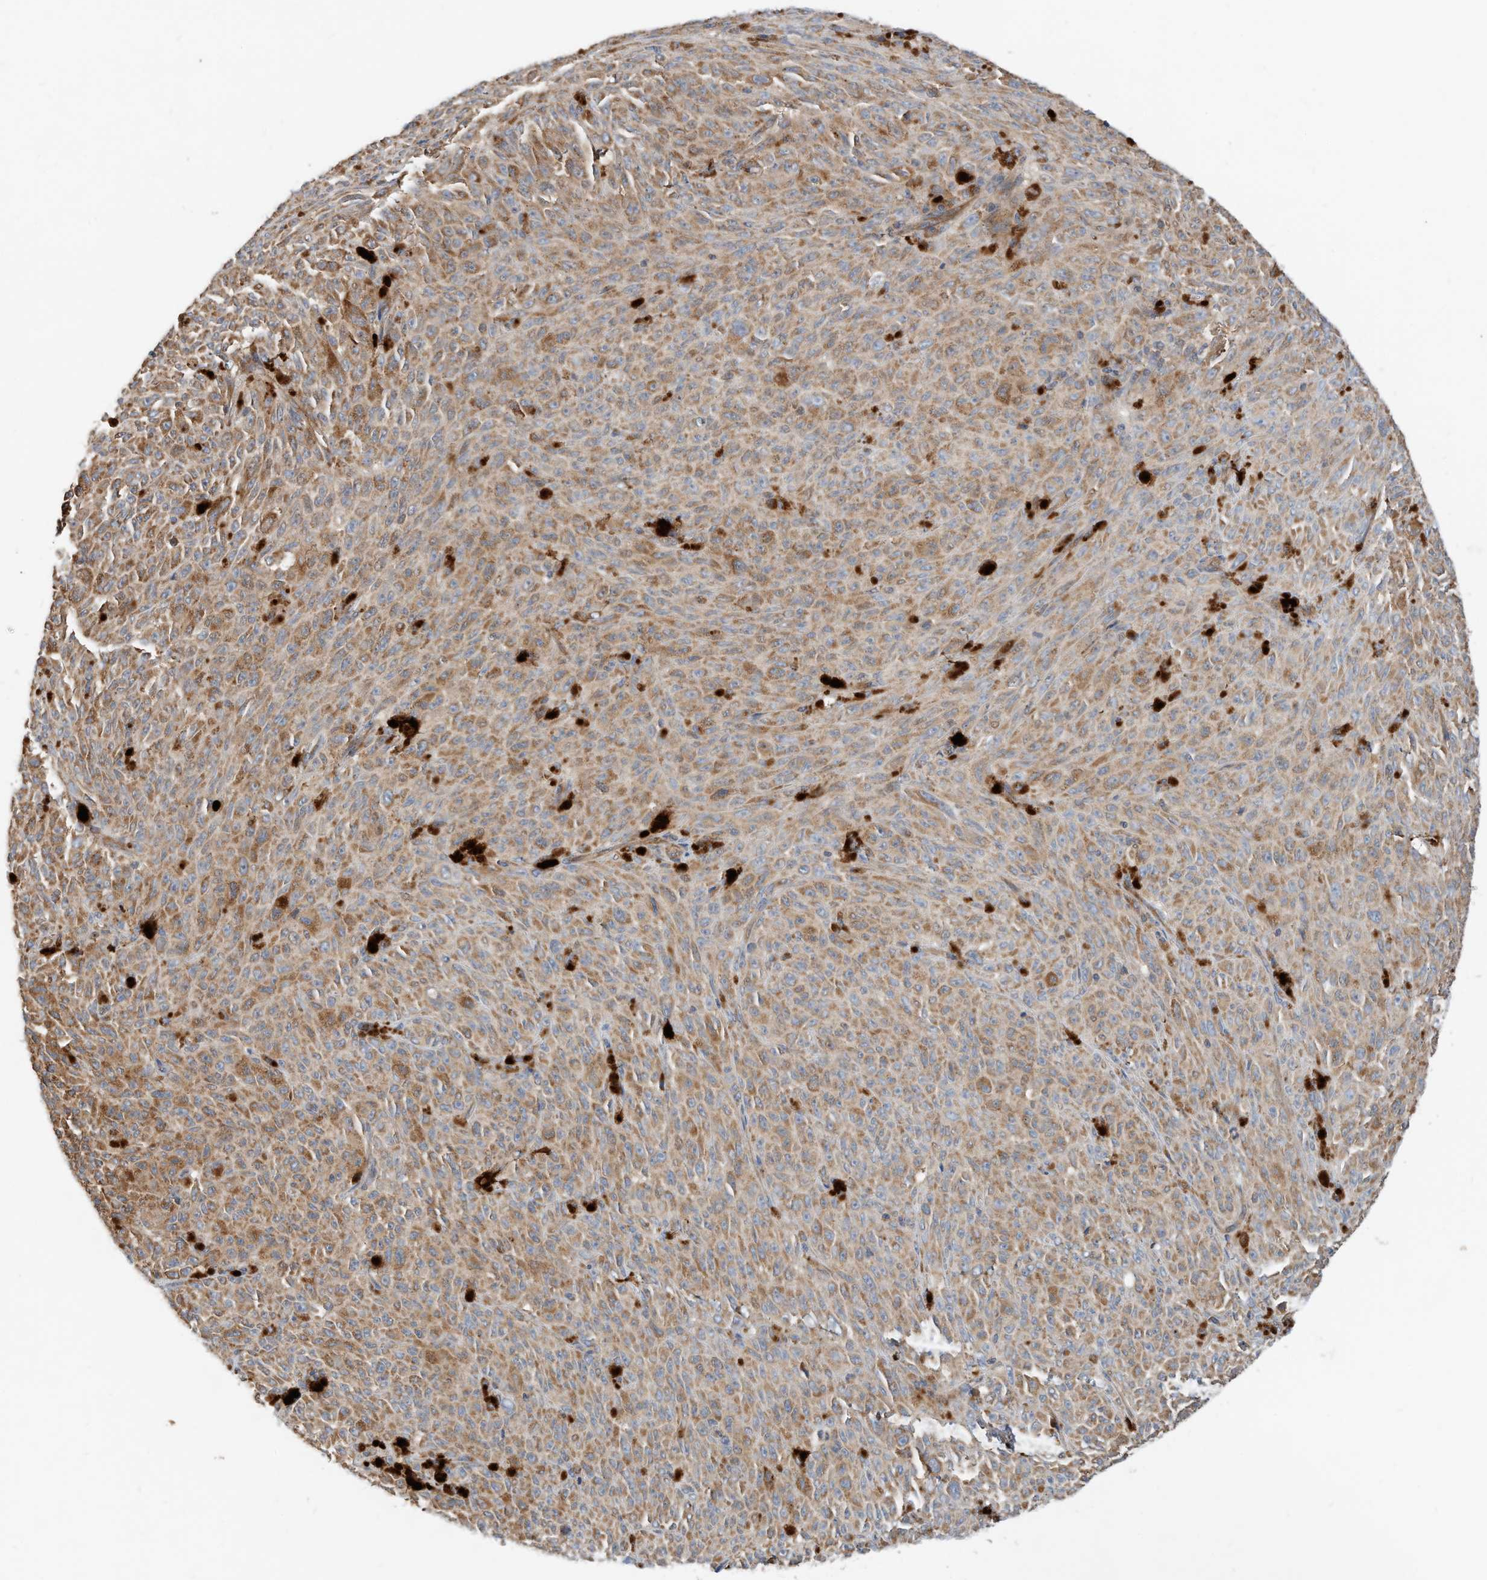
{"staining": {"intensity": "moderate", "quantity": ">75%", "location": "cytoplasmic/membranous"}, "tissue": "melanoma", "cell_type": "Tumor cells", "image_type": "cancer", "snomed": [{"axis": "morphology", "description": "Malignant melanoma, NOS"}, {"axis": "topography", "description": "Skin"}], "caption": "Immunohistochemical staining of malignant melanoma reveals medium levels of moderate cytoplasmic/membranous protein expression in approximately >75% of tumor cells. The protein of interest is stained brown, and the nuclei are stained in blue (DAB (3,3'-diaminobenzidine) IHC with brightfield microscopy, high magnification).", "gene": "CPAMD8", "patient": {"sex": "female", "age": 82}}